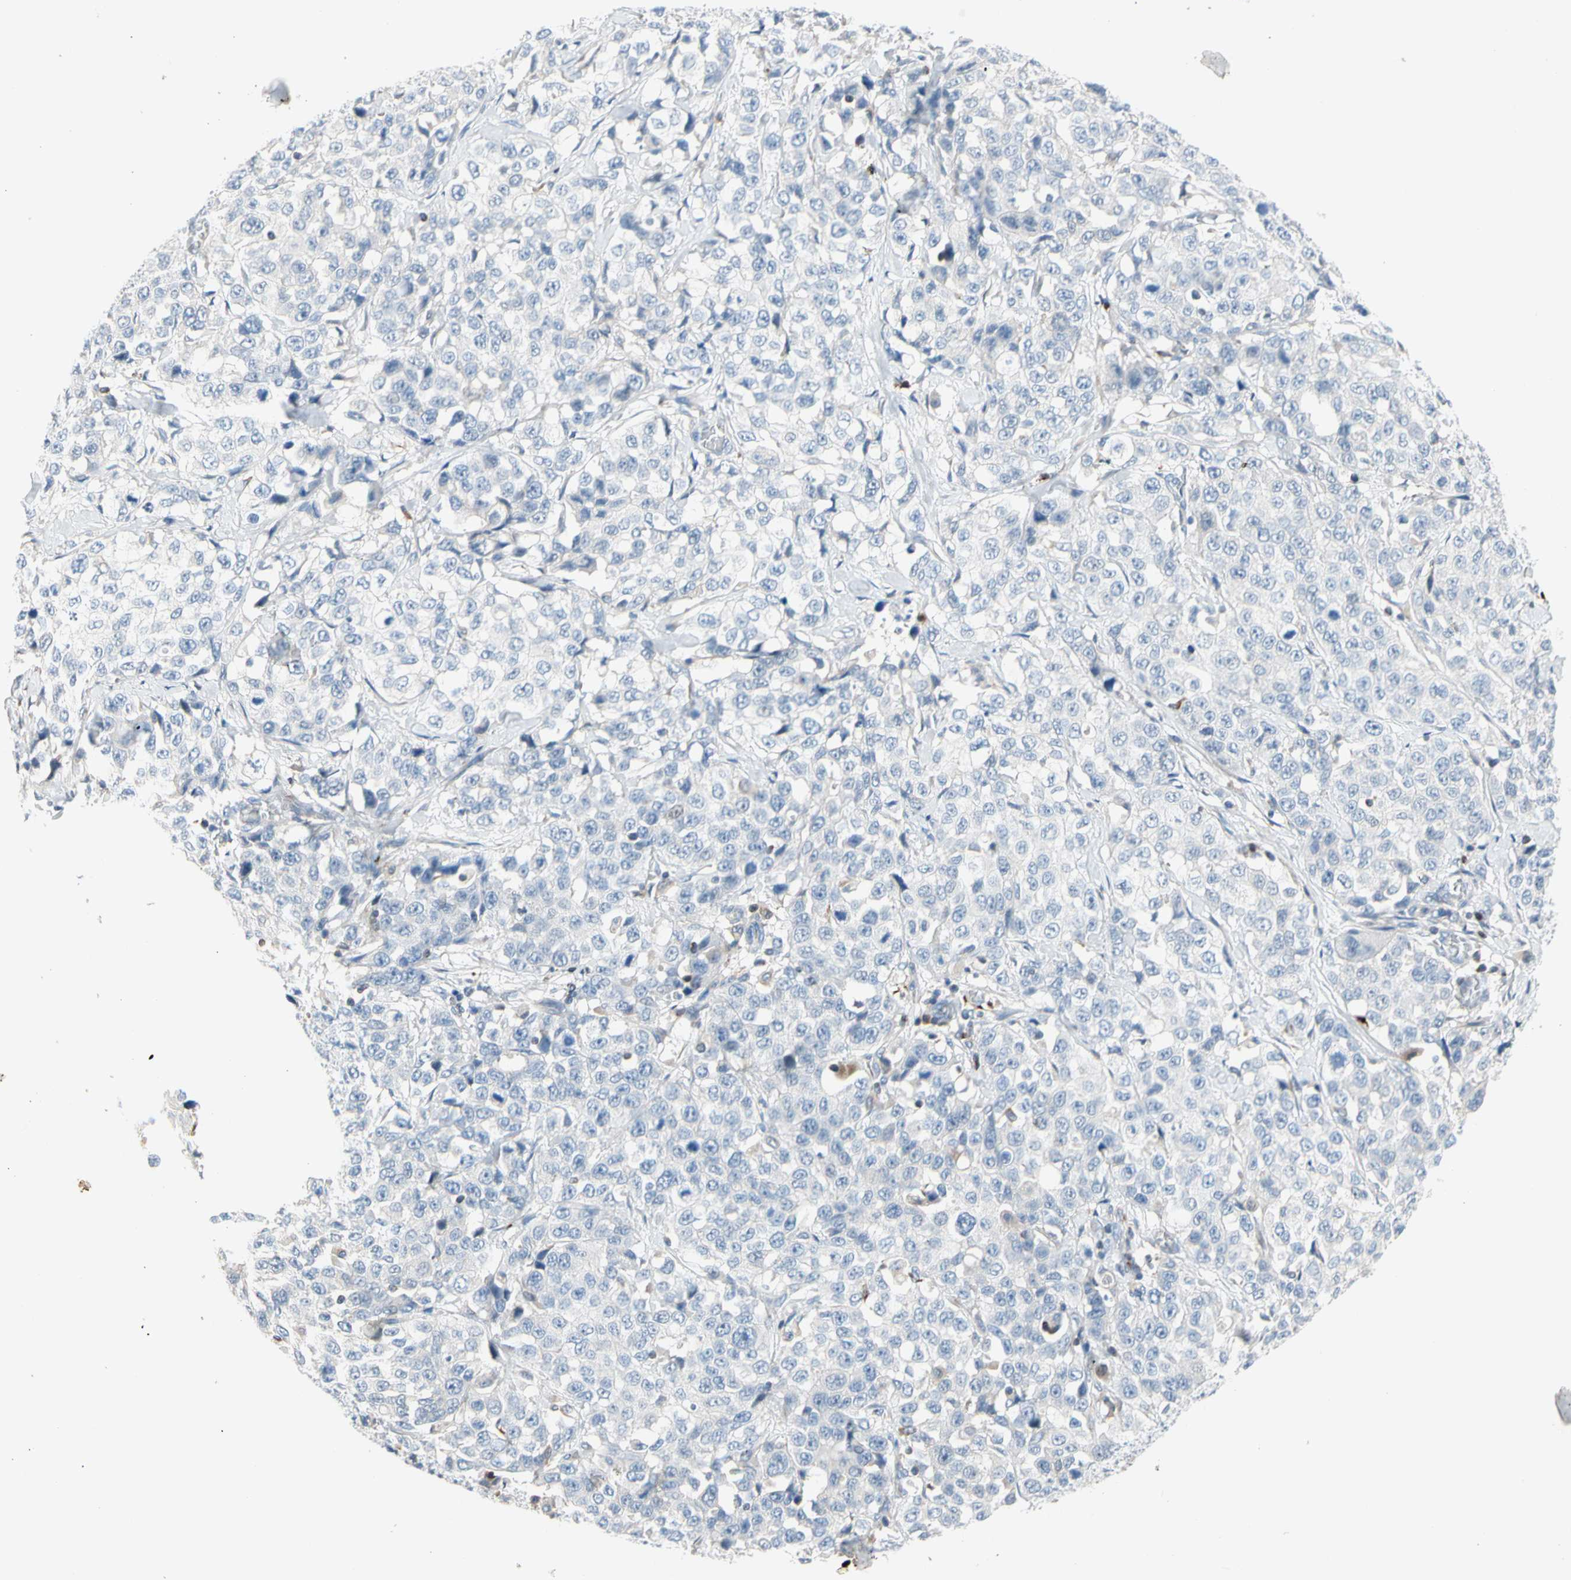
{"staining": {"intensity": "negative", "quantity": "none", "location": "none"}, "tissue": "stomach cancer", "cell_type": "Tumor cells", "image_type": "cancer", "snomed": [{"axis": "morphology", "description": "Normal tissue, NOS"}, {"axis": "morphology", "description": "Adenocarcinoma, NOS"}, {"axis": "topography", "description": "Stomach"}], "caption": "Protein analysis of stomach cancer demonstrates no significant staining in tumor cells.", "gene": "MAP3K3", "patient": {"sex": "male", "age": 48}}